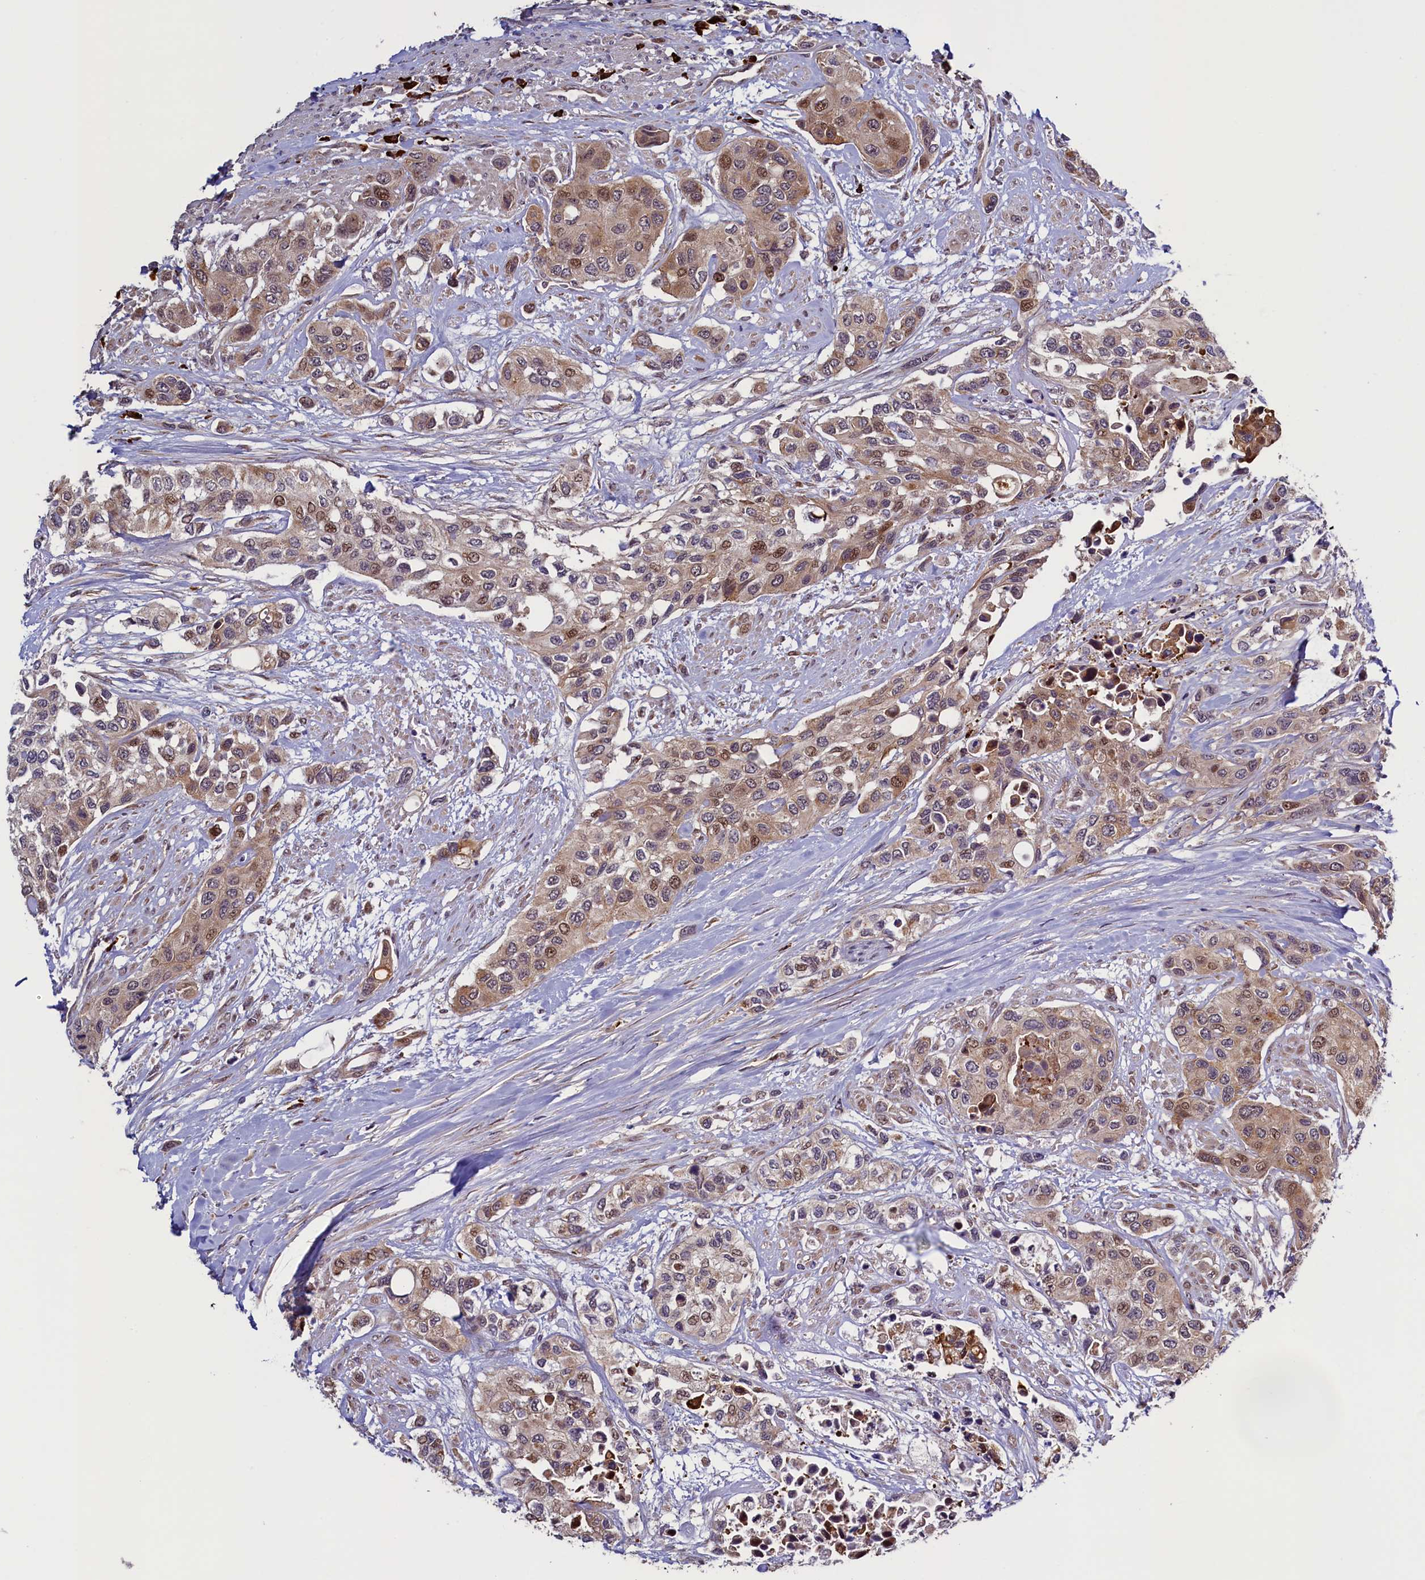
{"staining": {"intensity": "moderate", "quantity": ">75%", "location": "cytoplasmic/membranous,nuclear"}, "tissue": "urothelial cancer", "cell_type": "Tumor cells", "image_type": "cancer", "snomed": [{"axis": "morphology", "description": "Normal tissue, NOS"}, {"axis": "morphology", "description": "Urothelial carcinoma, High grade"}, {"axis": "topography", "description": "Vascular tissue"}, {"axis": "topography", "description": "Urinary bladder"}], "caption": "Protein expression analysis of urothelial carcinoma (high-grade) displays moderate cytoplasmic/membranous and nuclear positivity in approximately >75% of tumor cells. The staining was performed using DAB (3,3'-diaminobenzidine) to visualize the protein expression in brown, while the nuclei were stained in blue with hematoxylin (Magnification: 20x).", "gene": "RBFA", "patient": {"sex": "female", "age": 56}}